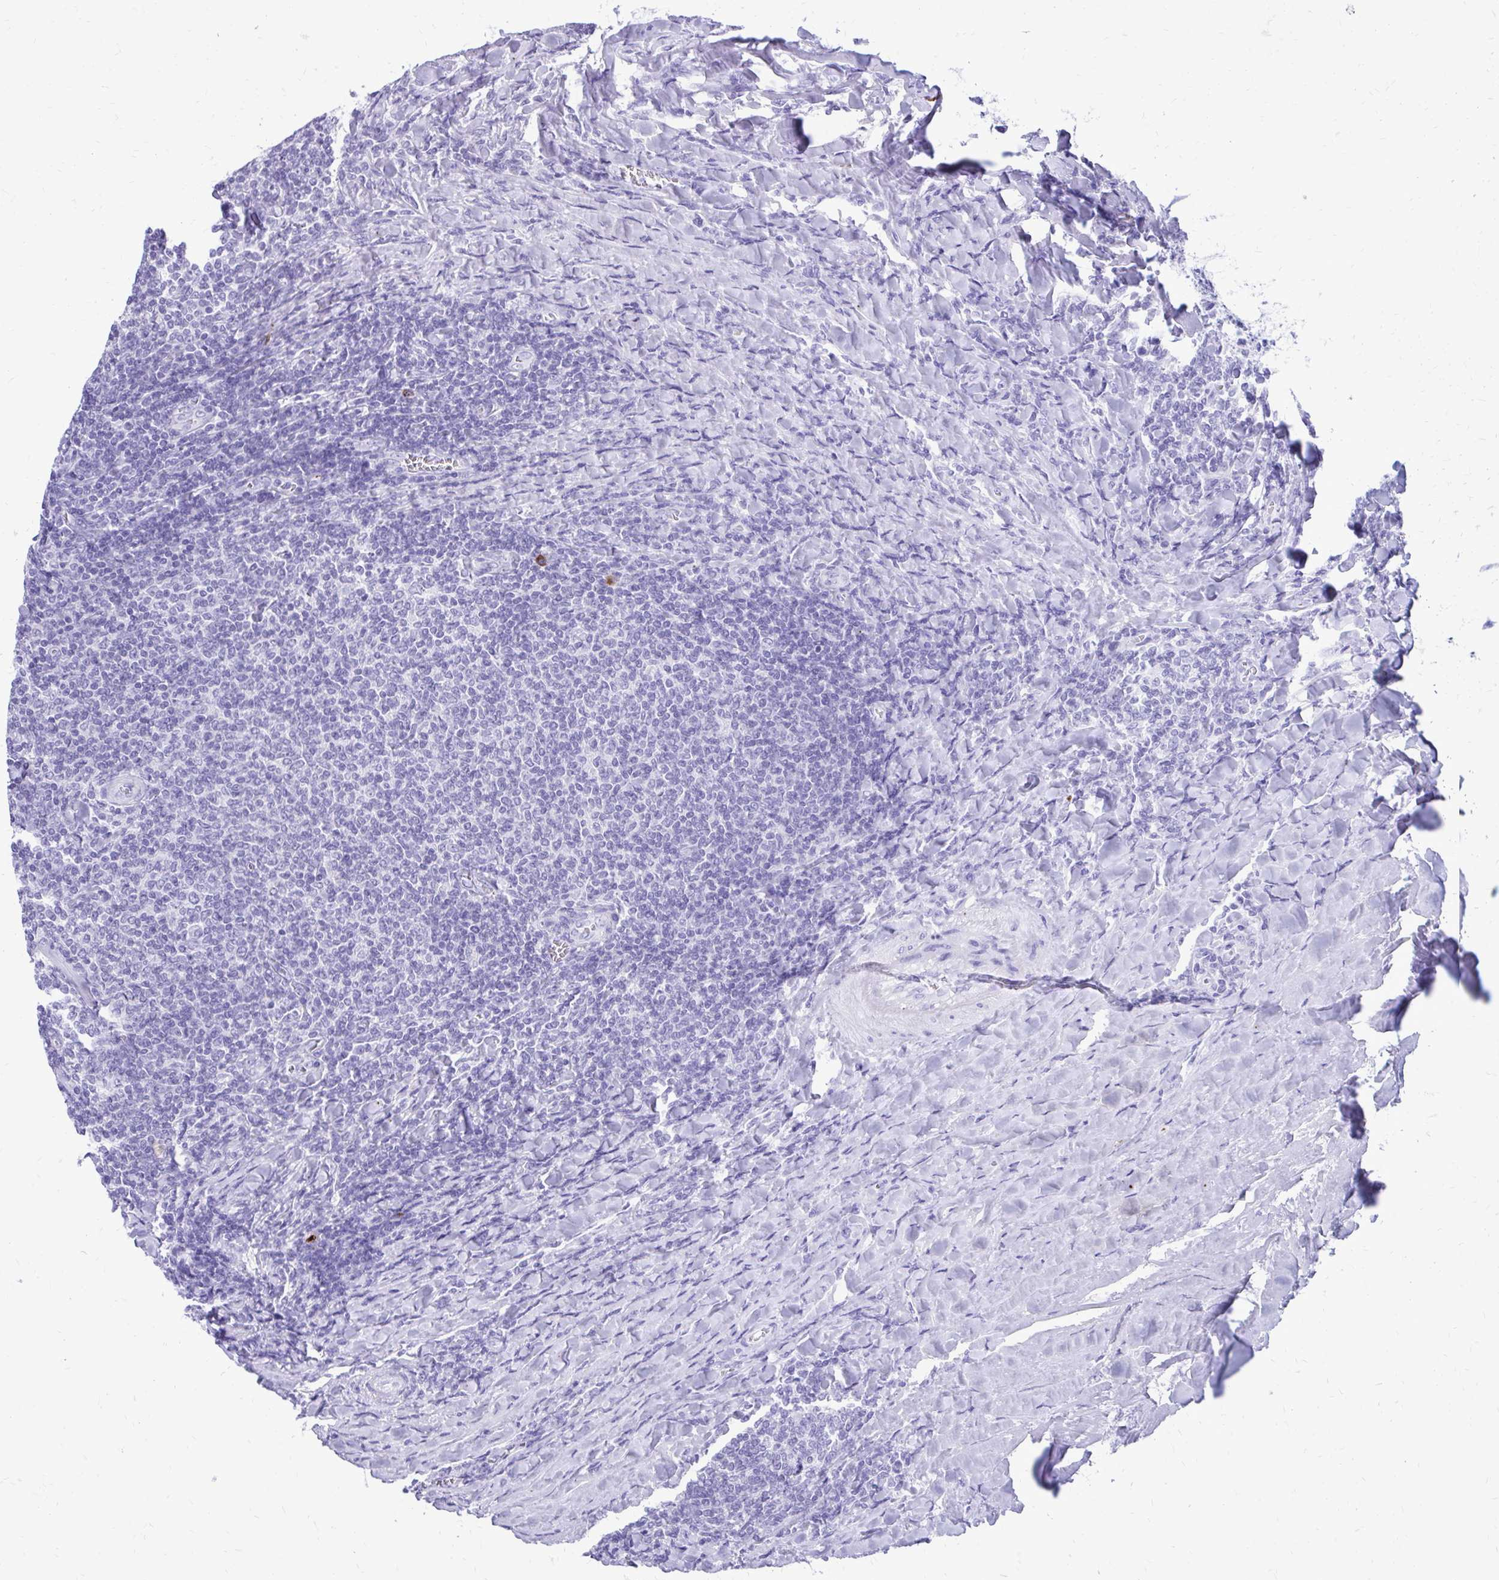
{"staining": {"intensity": "negative", "quantity": "none", "location": "none"}, "tissue": "lymphoma", "cell_type": "Tumor cells", "image_type": "cancer", "snomed": [{"axis": "morphology", "description": "Malignant lymphoma, non-Hodgkin's type, Low grade"}, {"axis": "topography", "description": "Lymph node"}], "caption": "Immunohistochemistry of malignant lymphoma, non-Hodgkin's type (low-grade) reveals no positivity in tumor cells.", "gene": "SATL1", "patient": {"sex": "male", "age": 52}}